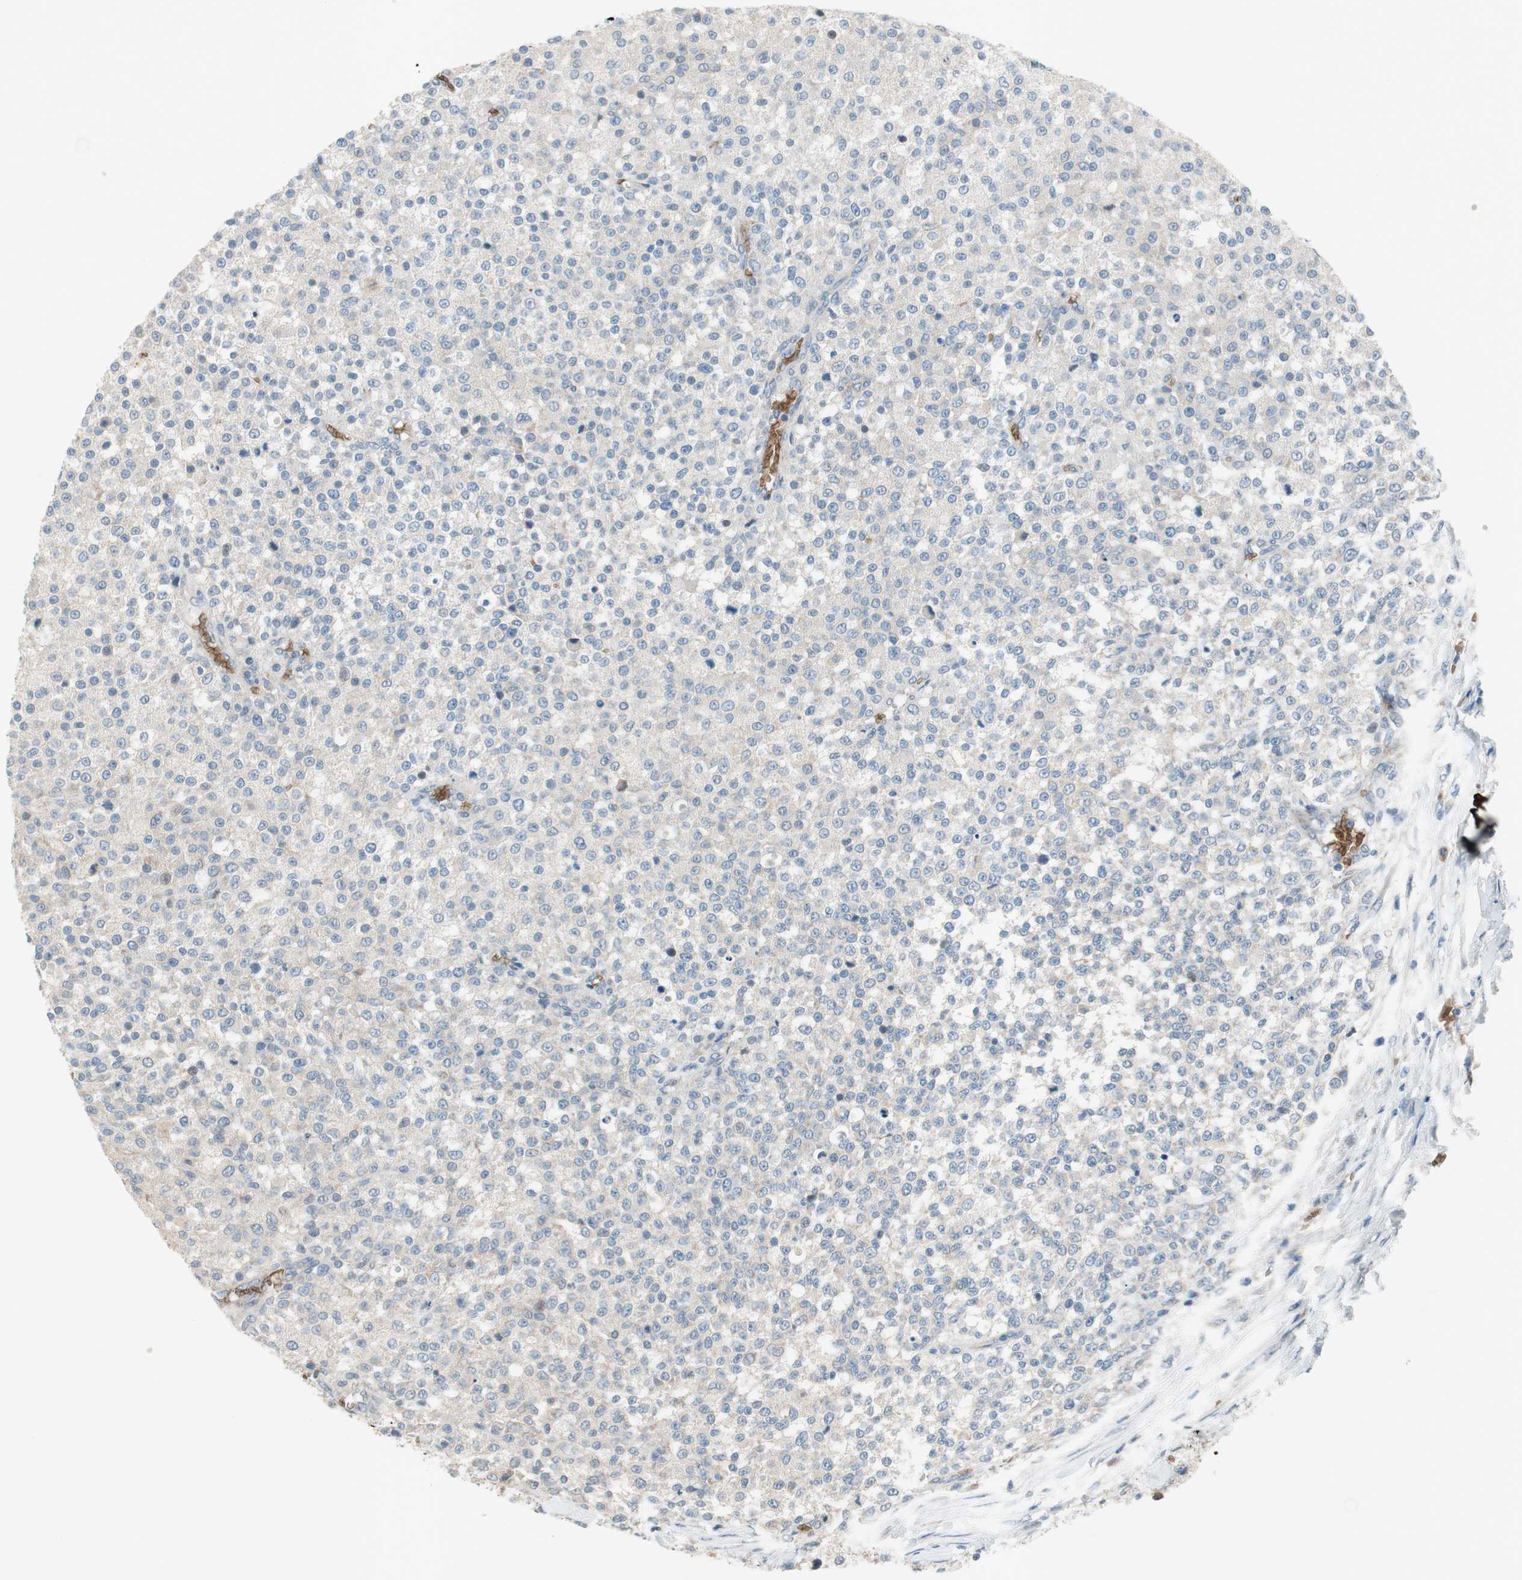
{"staining": {"intensity": "negative", "quantity": "none", "location": "none"}, "tissue": "testis cancer", "cell_type": "Tumor cells", "image_type": "cancer", "snomed": [{"axis": "morphology", "description": "Seminoma, NOS"}, {"axis": "topography", "description": "Testis"}], "caption": "Immunohistochemistry histopathology image of neoplastic tissue: seminoma (testis) stained with DAB demonstrates no significant protein expression in tumor cells. Nuclei are stained in blue.", "gene": "GYPC", "patient": {"sex": "male", "age": 59}}